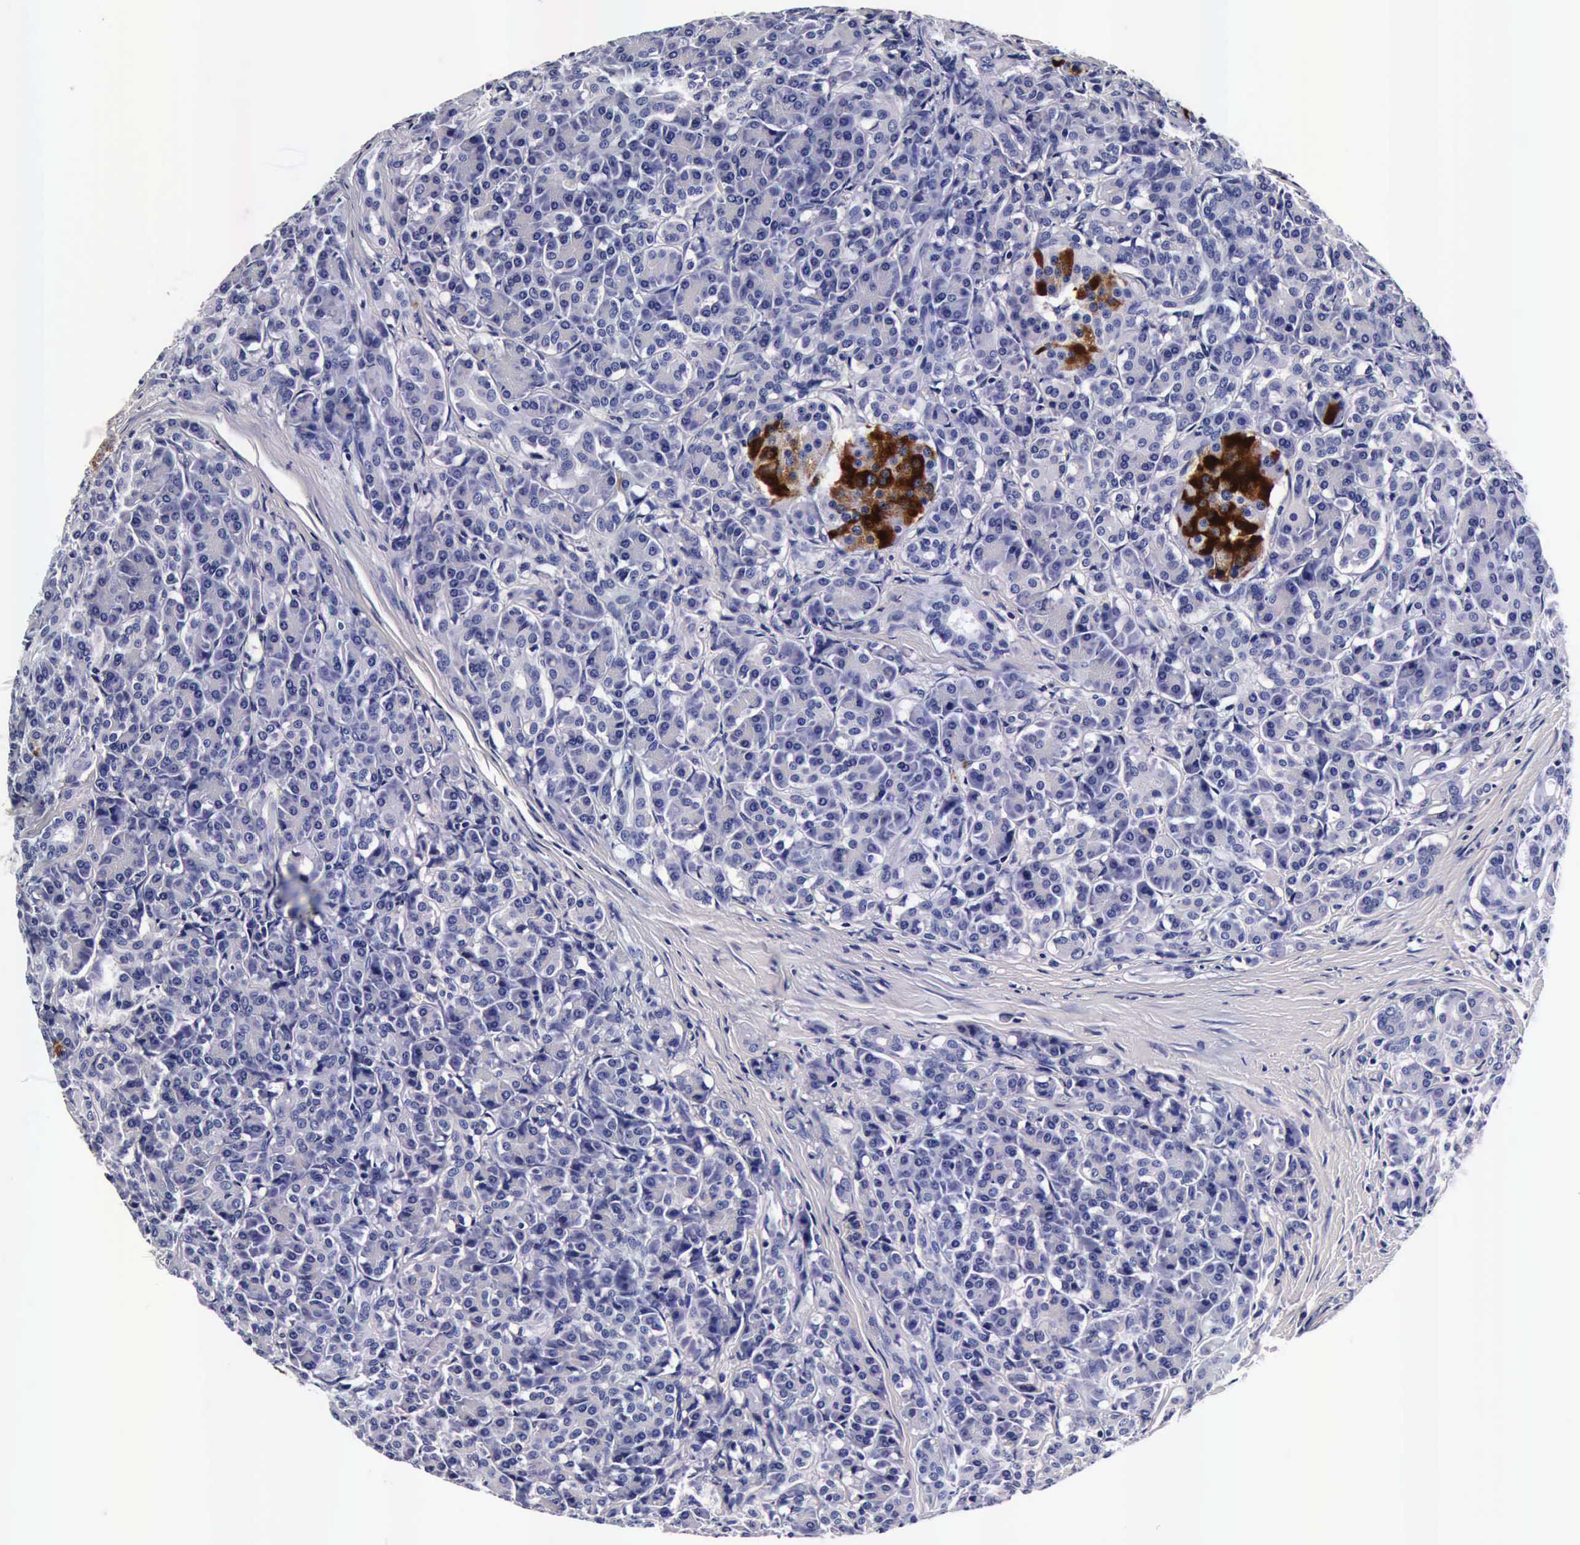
{"staining": {"intensity": "negative", "quantity": "none", "location": "none"}, "tissue": "pancreas", "cell_type": "Exocrine glandular cells", "image_type": "normal", "snomed": [{"axis": "morphology", "description": "Normal tissue, NOS"}, {"axis": "topography", "description": "Lymph node"}, {"axis": "topography", "description": "Pancreas"}], "caption": "IHC photomicrograph of unremarkable human pancreas stained for a protein (brown), which shows no positivity in exocrine glandular cells.", "gene": "IAPP", "patient": {"sex": "male", "age": 59}}